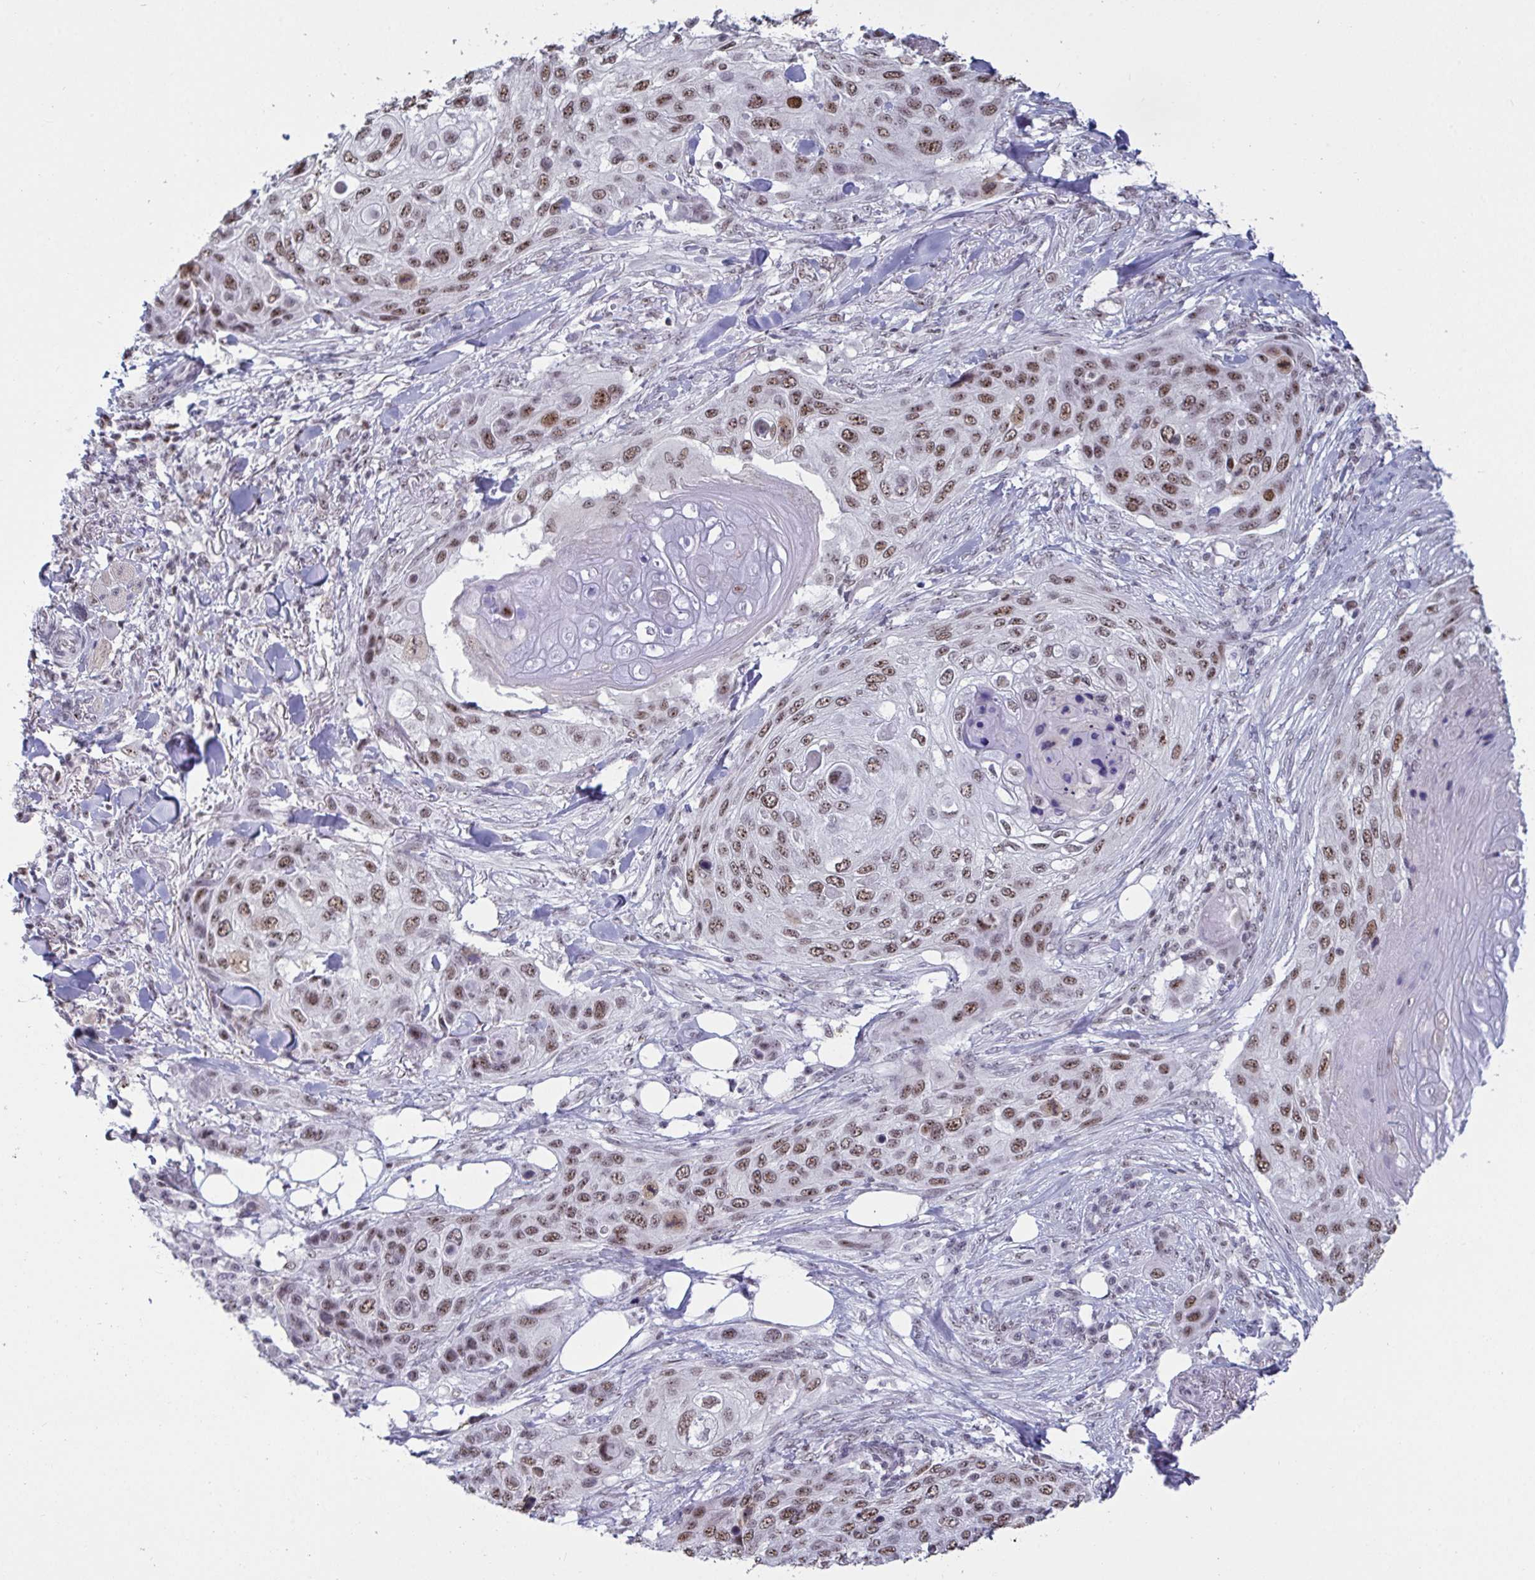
{"staining": {"intensity": "moderate", "quantity": ">75%", "location": "nuclear"}, "tissue": "skin cancer", "cell_type": "Tumor cells", "image_type": "cancer", "snomed": [{"axis": "morphology", "description": "Squamous cell carcinoma, NOS"}, {"axis": "topography", "description": "Skin"}], "caption": "High-magnification brightfield microscopy of skin cancer stained with DAB (3,3'-diaminobenzidine) (brown) and counterstained with hematoxylin (blue). tumor cells exhibit moderate nuclear positivity is identified in approximately>75% of cells.", "gene": "SUPT16H", "patient": {"sex": "female", "age": 87}}